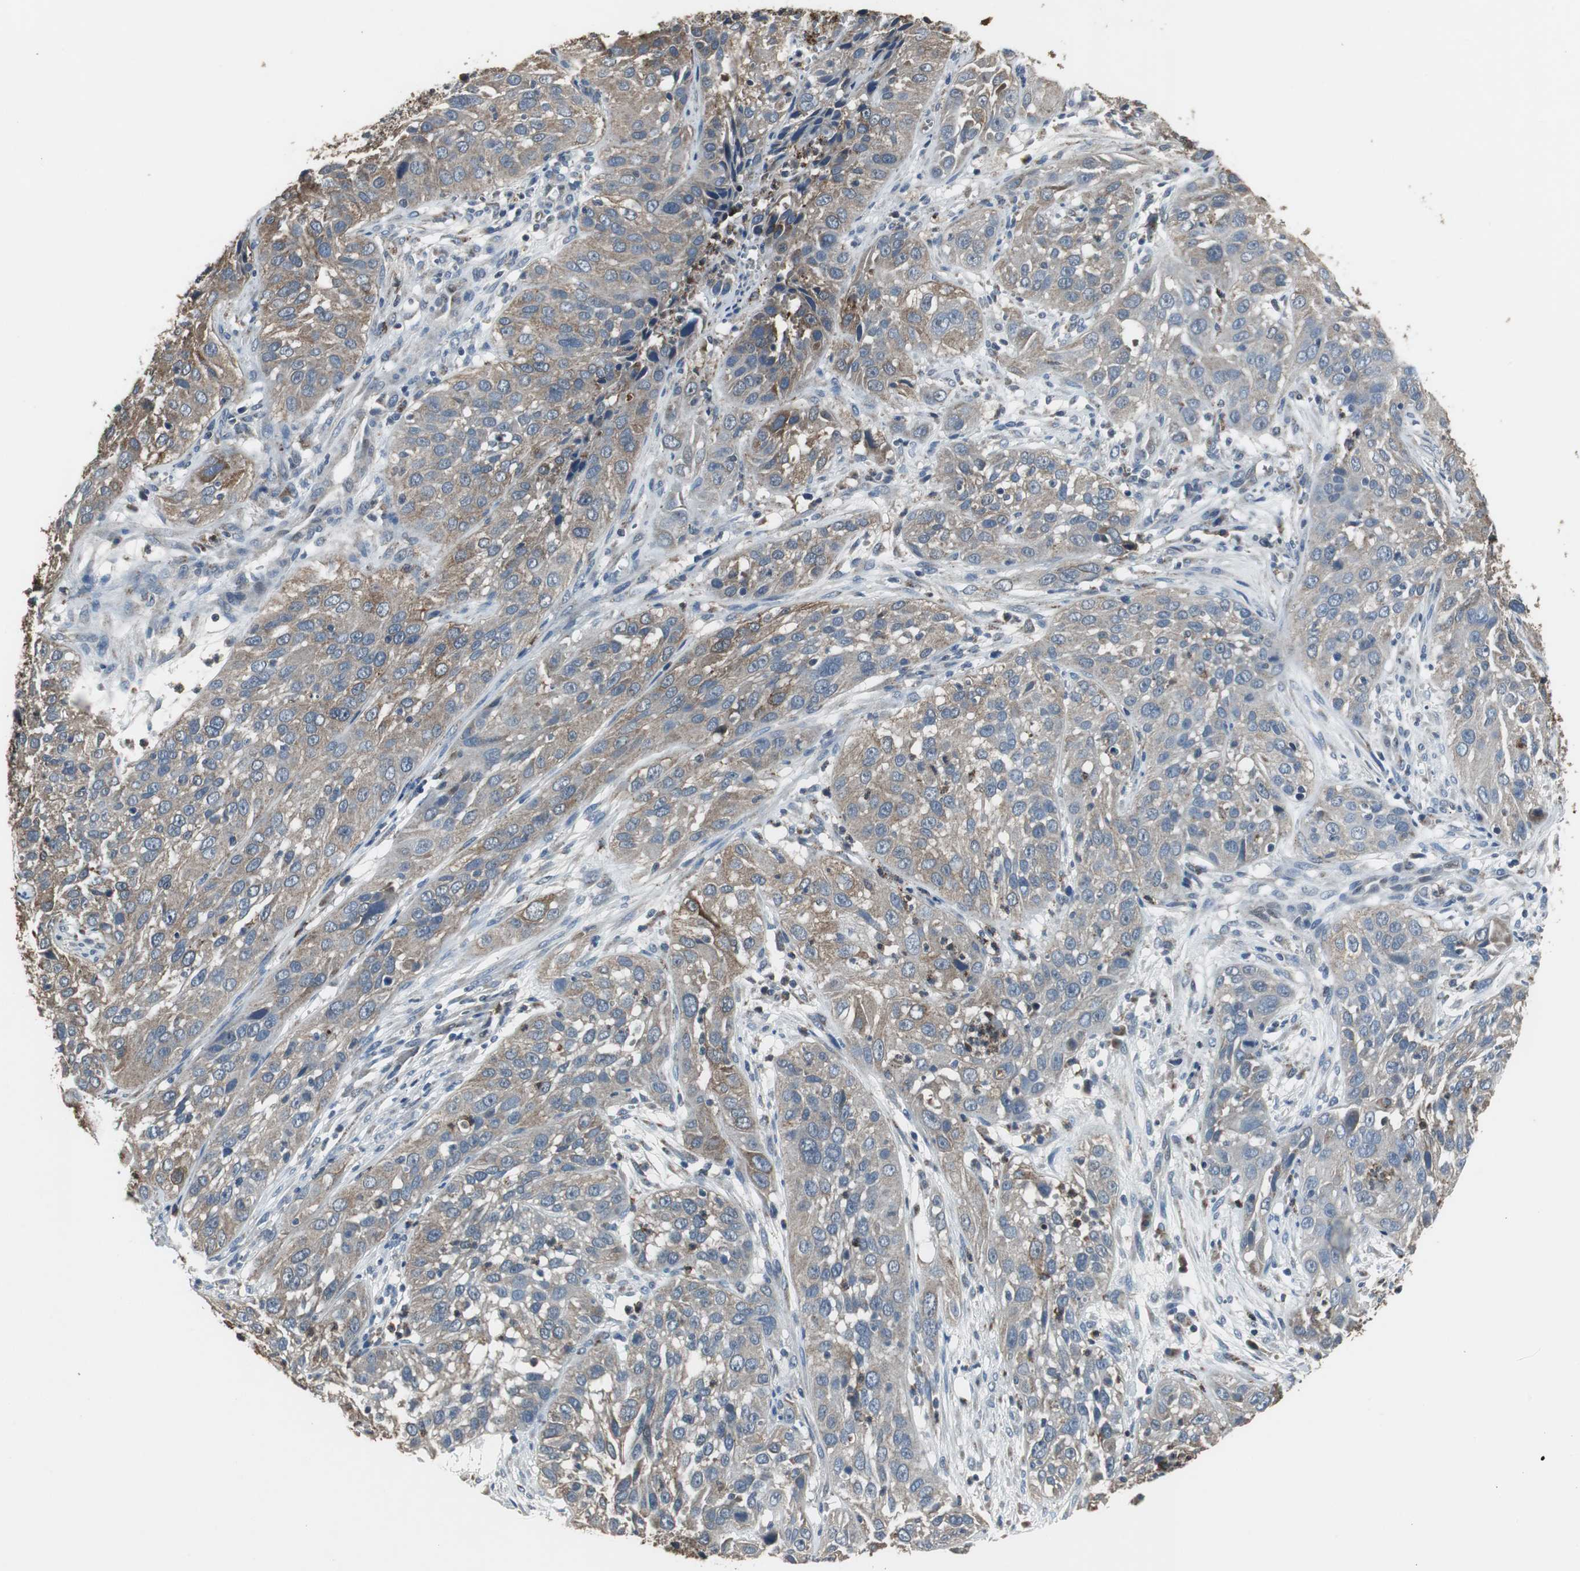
{"staining": {"intensity": "weak", "quantity": ">75%", "location": "cytoplasmic/membranous"}, "tissue": "cervical cancer", "cell_type": "Tumor cells", "image_type": "cancer", "snomed": [{"axis": "morphology", "description": "Squamous cell carcinoma, NOS"}, {"axis": "topography", "description": "Cervix"}], "caption": "This is a photomicrograph of immunohistochemistry staining of cervical cancer, which shows weak staining in the cytoplasmic/membranous of tumor cells.", "gene": "JTB", "patient": {"sex": "female", "age": 32}}